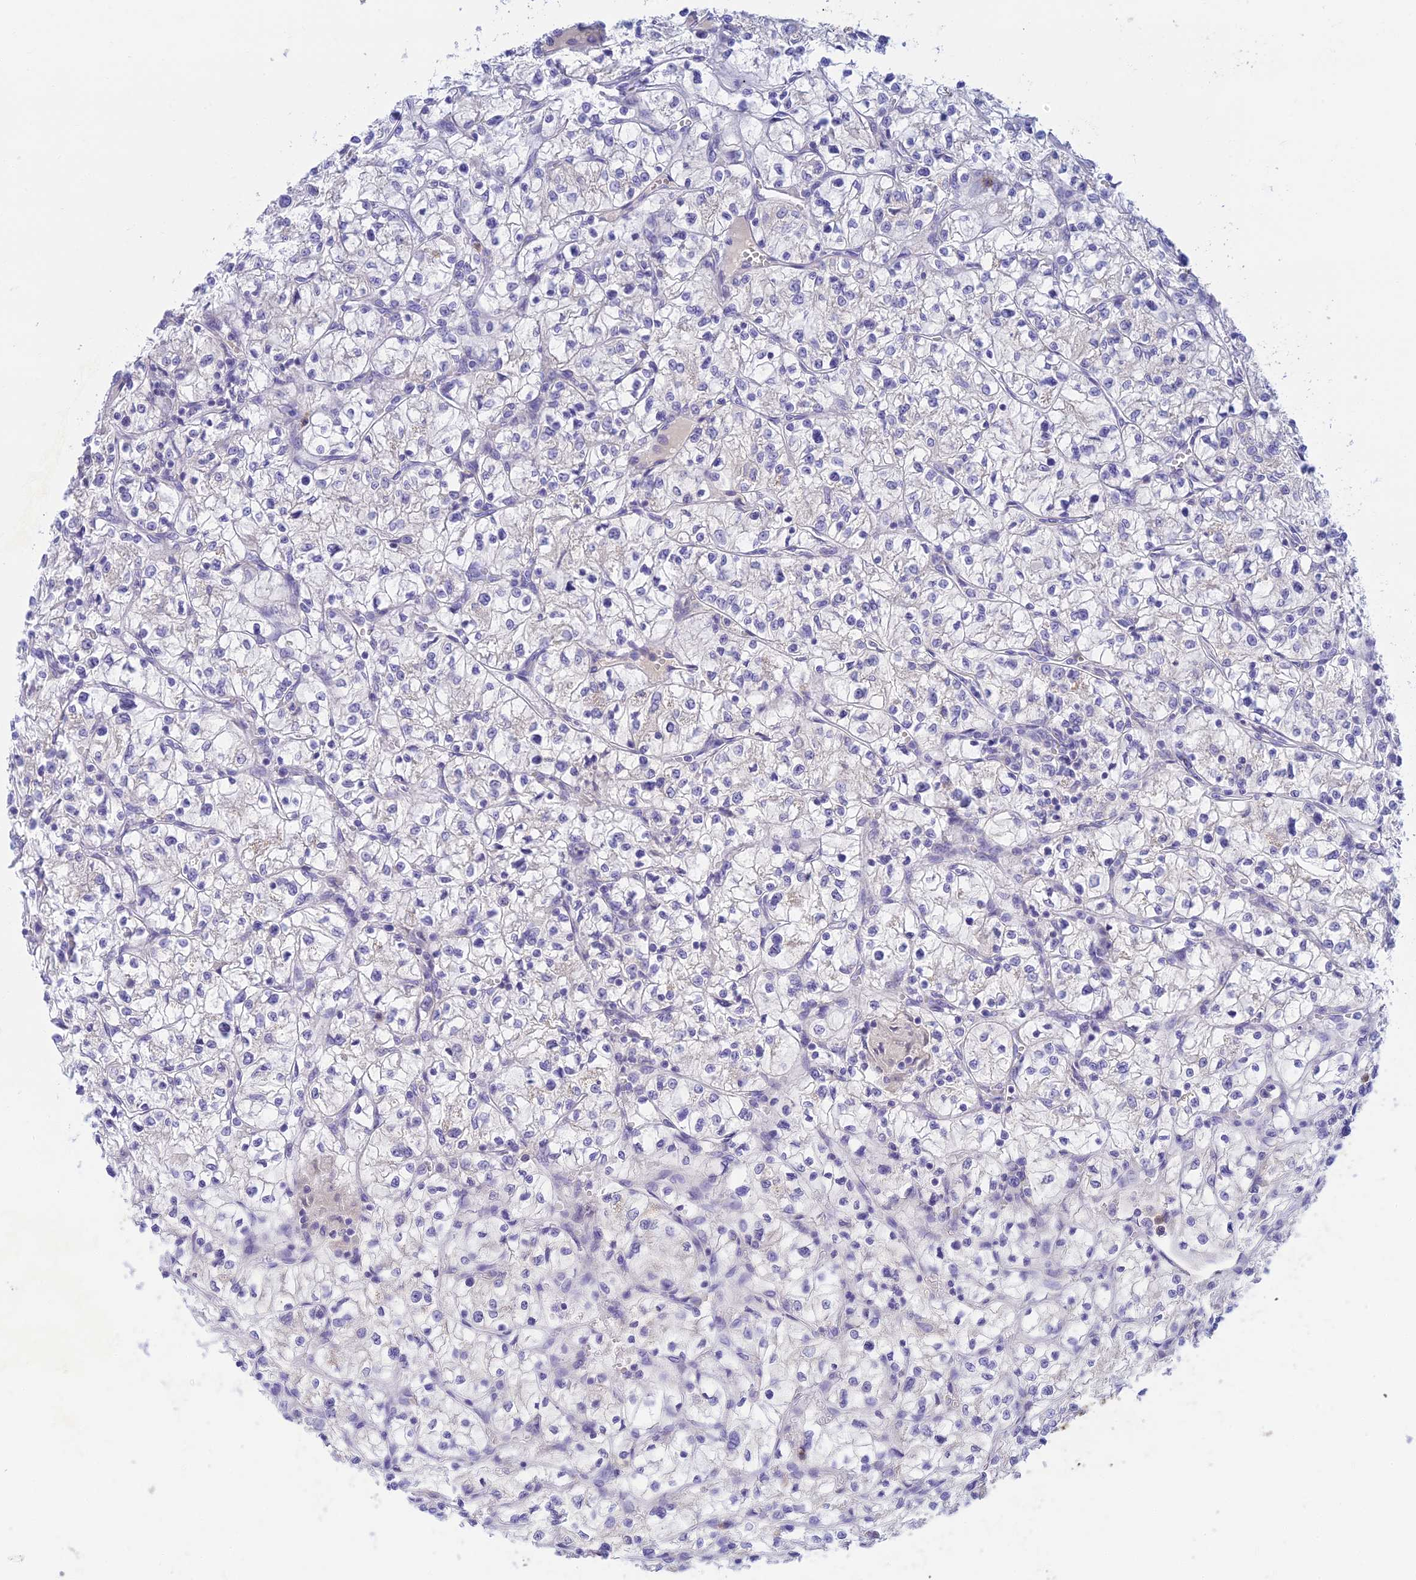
{"staining": {"intensity": "negative", "quantity": "none", "location": "none"}, "tissue": "renal cancer", "cell_type": "Tumor cells", "image_type": "cancer", "snomed": [{"axis": "morphology", "description": "Adenocarcinoma, NOS"}, {"axis": "topography", "description": "Kidney"}], "caption": "An IHC histopathology image of renal cancer is shown. There is no staining in tumor cells of renal cancer. (Brightfield microscopy of DAB (3,3'-diaminobenzidine) immunohistochemistry (IHC) at high magnification).", "gene": "INTS13", "patient": {"sex": "female", "age": 64}}